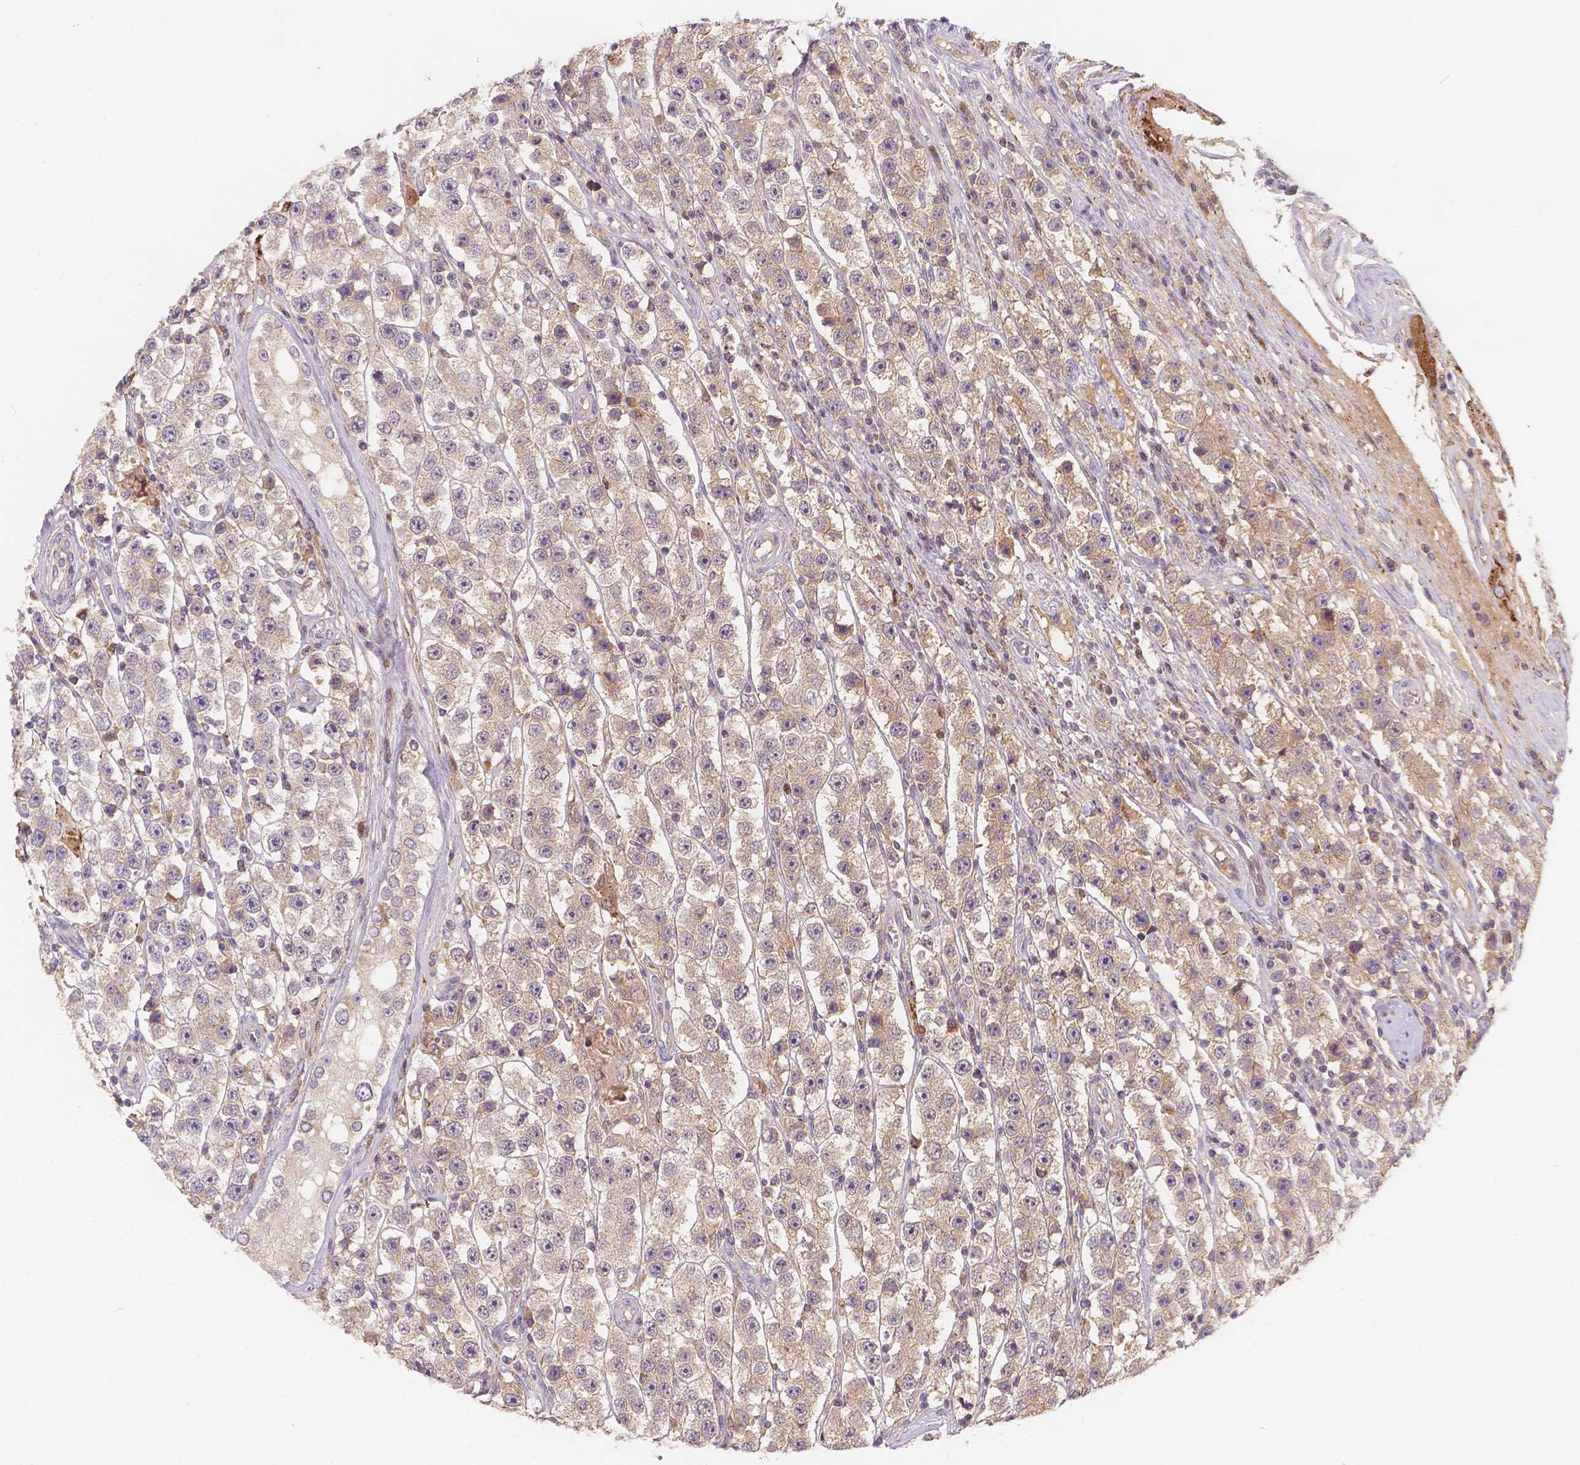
{"staining": {"intensity": "moderate", "quantity": "<25%", "location": "cytoplasmic/membranous"}, "tissue": "testis cancer", "cell_type": "Tumor cells", "image_type": "cancer", "snomed": [{"axis": "morphology", "description": "Seminoma, NOS"}, {"axis": "topography", "description": "Testis"}], "caption": "Moderate cytoplasmic/membranous protein expression is present in about <25% of tumor cells in testis seminoma.", "gene": "CDK10", "patient": {"sex": "male", "age": 45}}